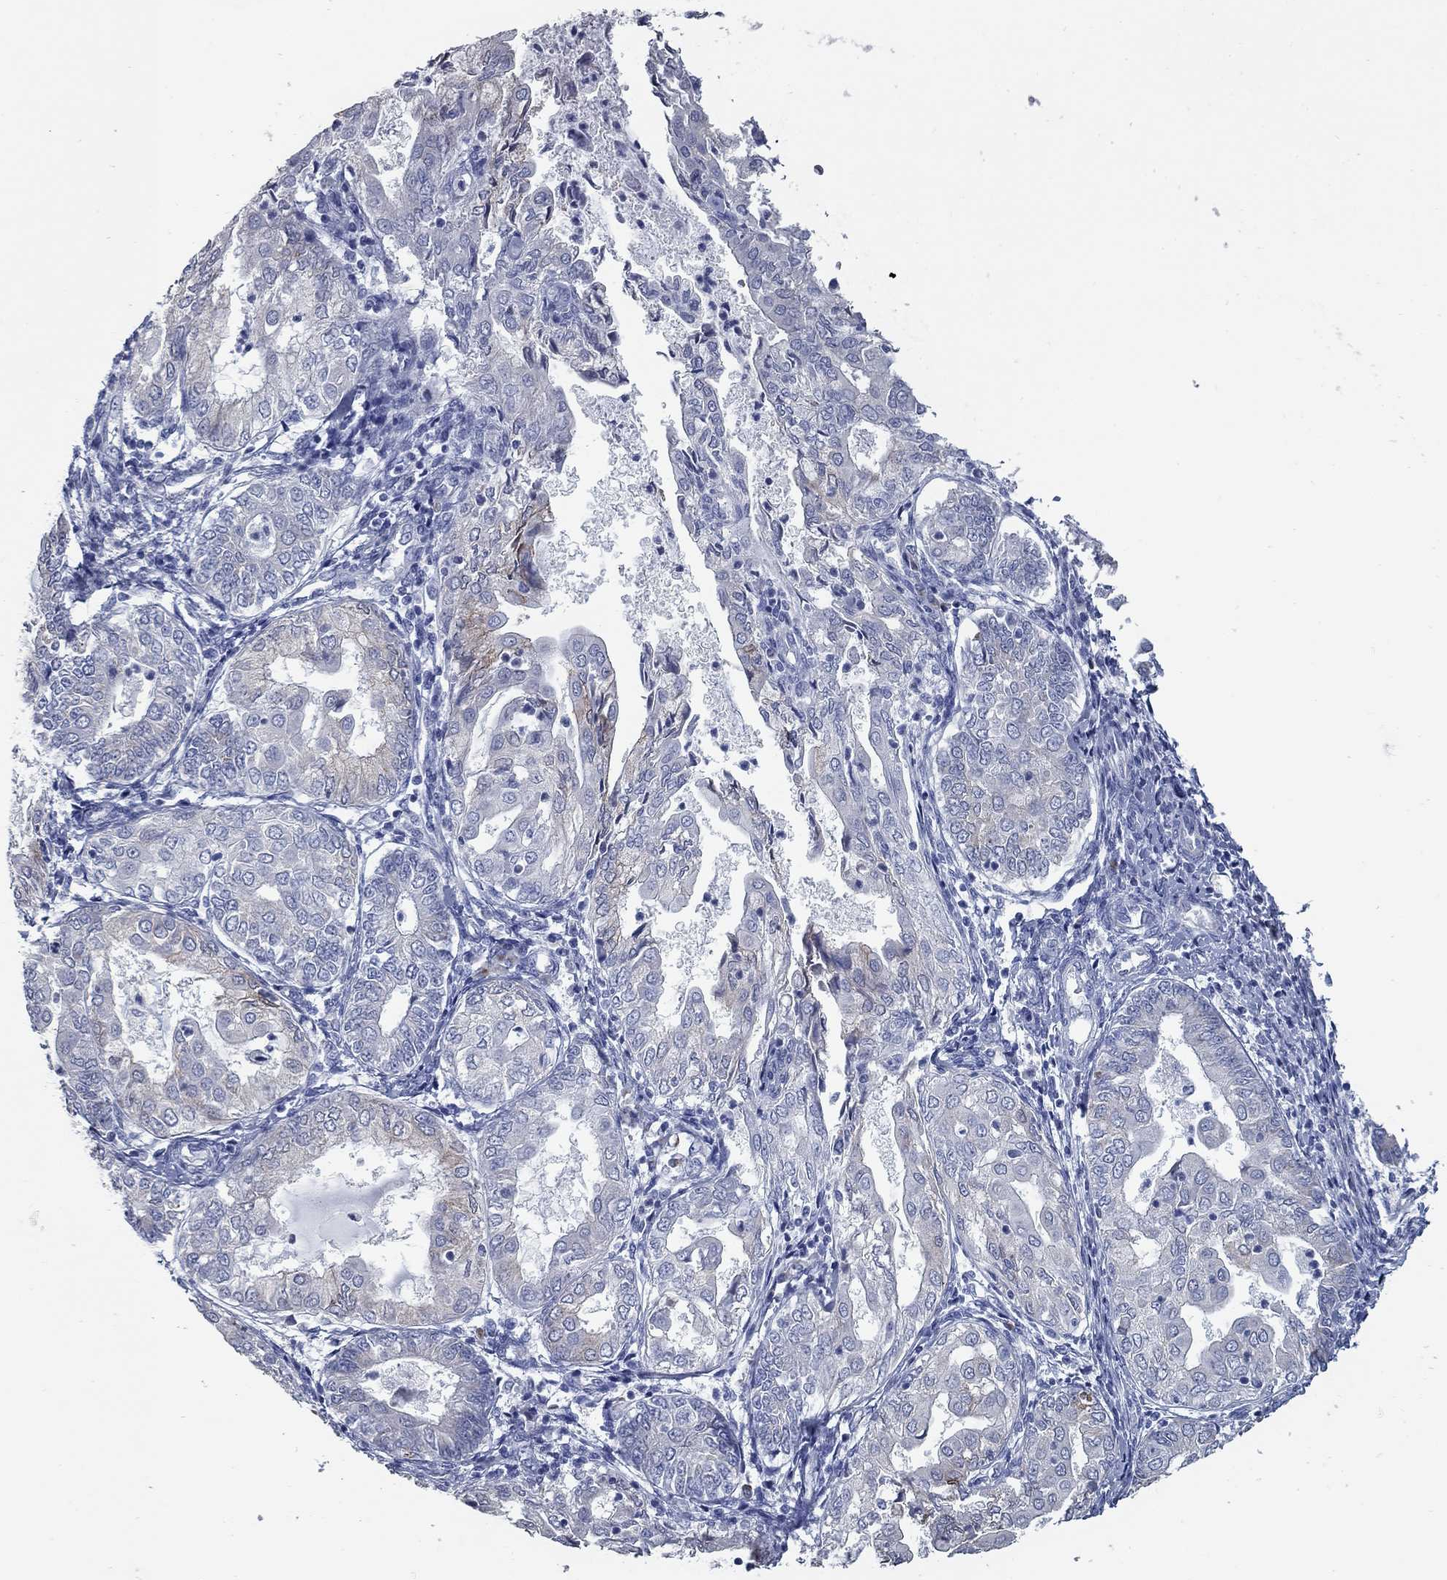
{"staining": {"intensity": "weak", "quantity": "<25%", "location": "cytoplasmic/membranous"}, "tissue": "endometrial cancer", "cell_type": "Tumor cells", "image_type": "cancer", "snomed": [{"axis": "morphology", "description": "Adenocarcinoma, NOS"}, {"axis": "topography", "description": "Endometrium"}], "caption": "A high-resolution histopathology image shows immunohistochemistry (IHC) staining of endometrial adenocarcinoma, which reveals no significant expression in tumor cells.", "gene": "TAC1", "patient": {"sex": "female", "age": 68}}